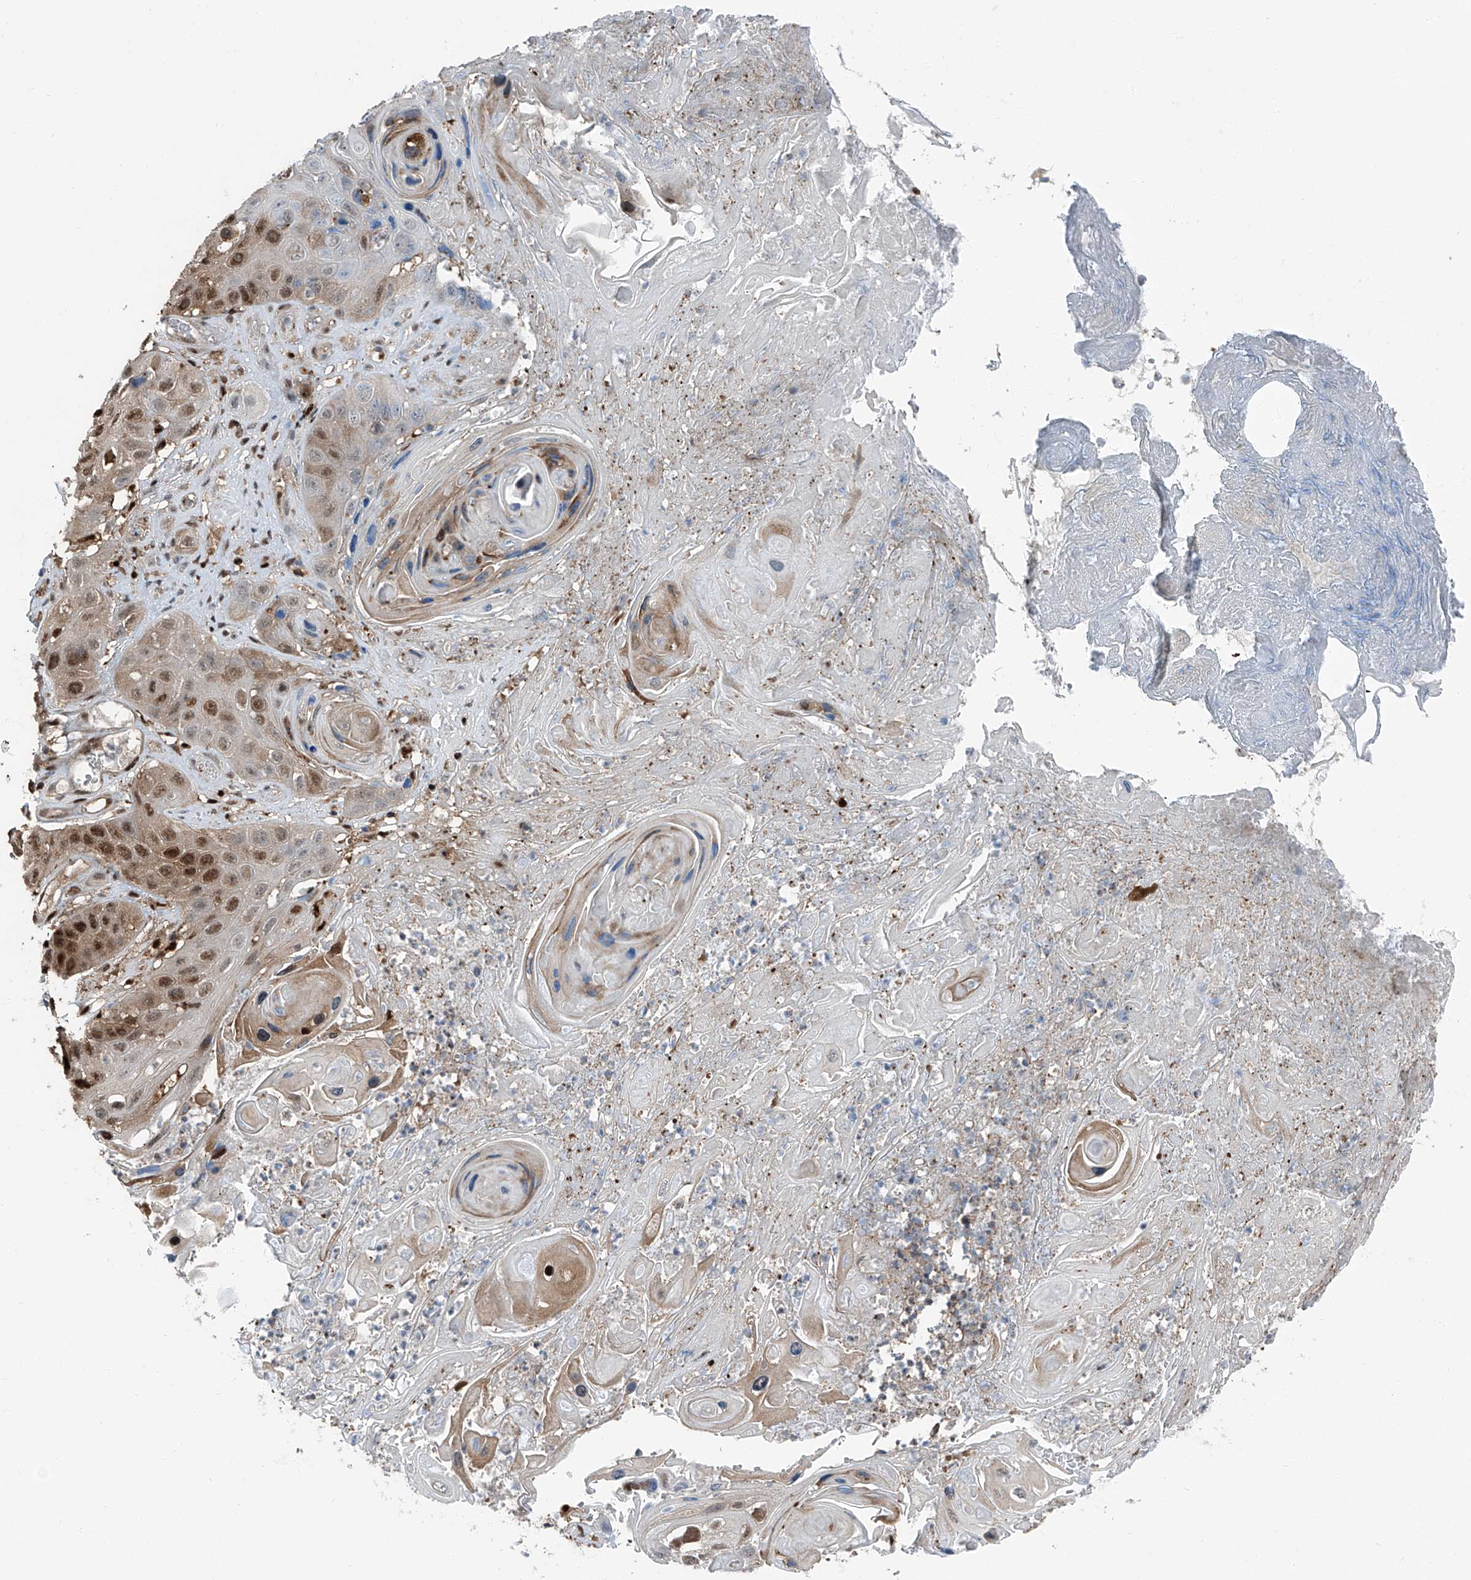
{"staining": {"intensity": "moderate", "quantity": ">75%", "location": "nuclear"}, "tissue": "skin cancer", "cell_type": "Tumor cells", "image_type": "cancer", "snomed": [{"axis": "morphology", "description": "Squamous cell carcinoma, NOS"}, {"axis": "topography", "description": "Skin"}], "caption": "Squamous cell carcinoma (skin) tissue displays moderate nuclear staining in approximately >75% of tumor cells, visualized by immunohistochemistry. (brown staining indicates protein expression, while blue staining denotes nuclei).", "gene": "PSMB10", "patient": {"sex": "male", "age": 55}}